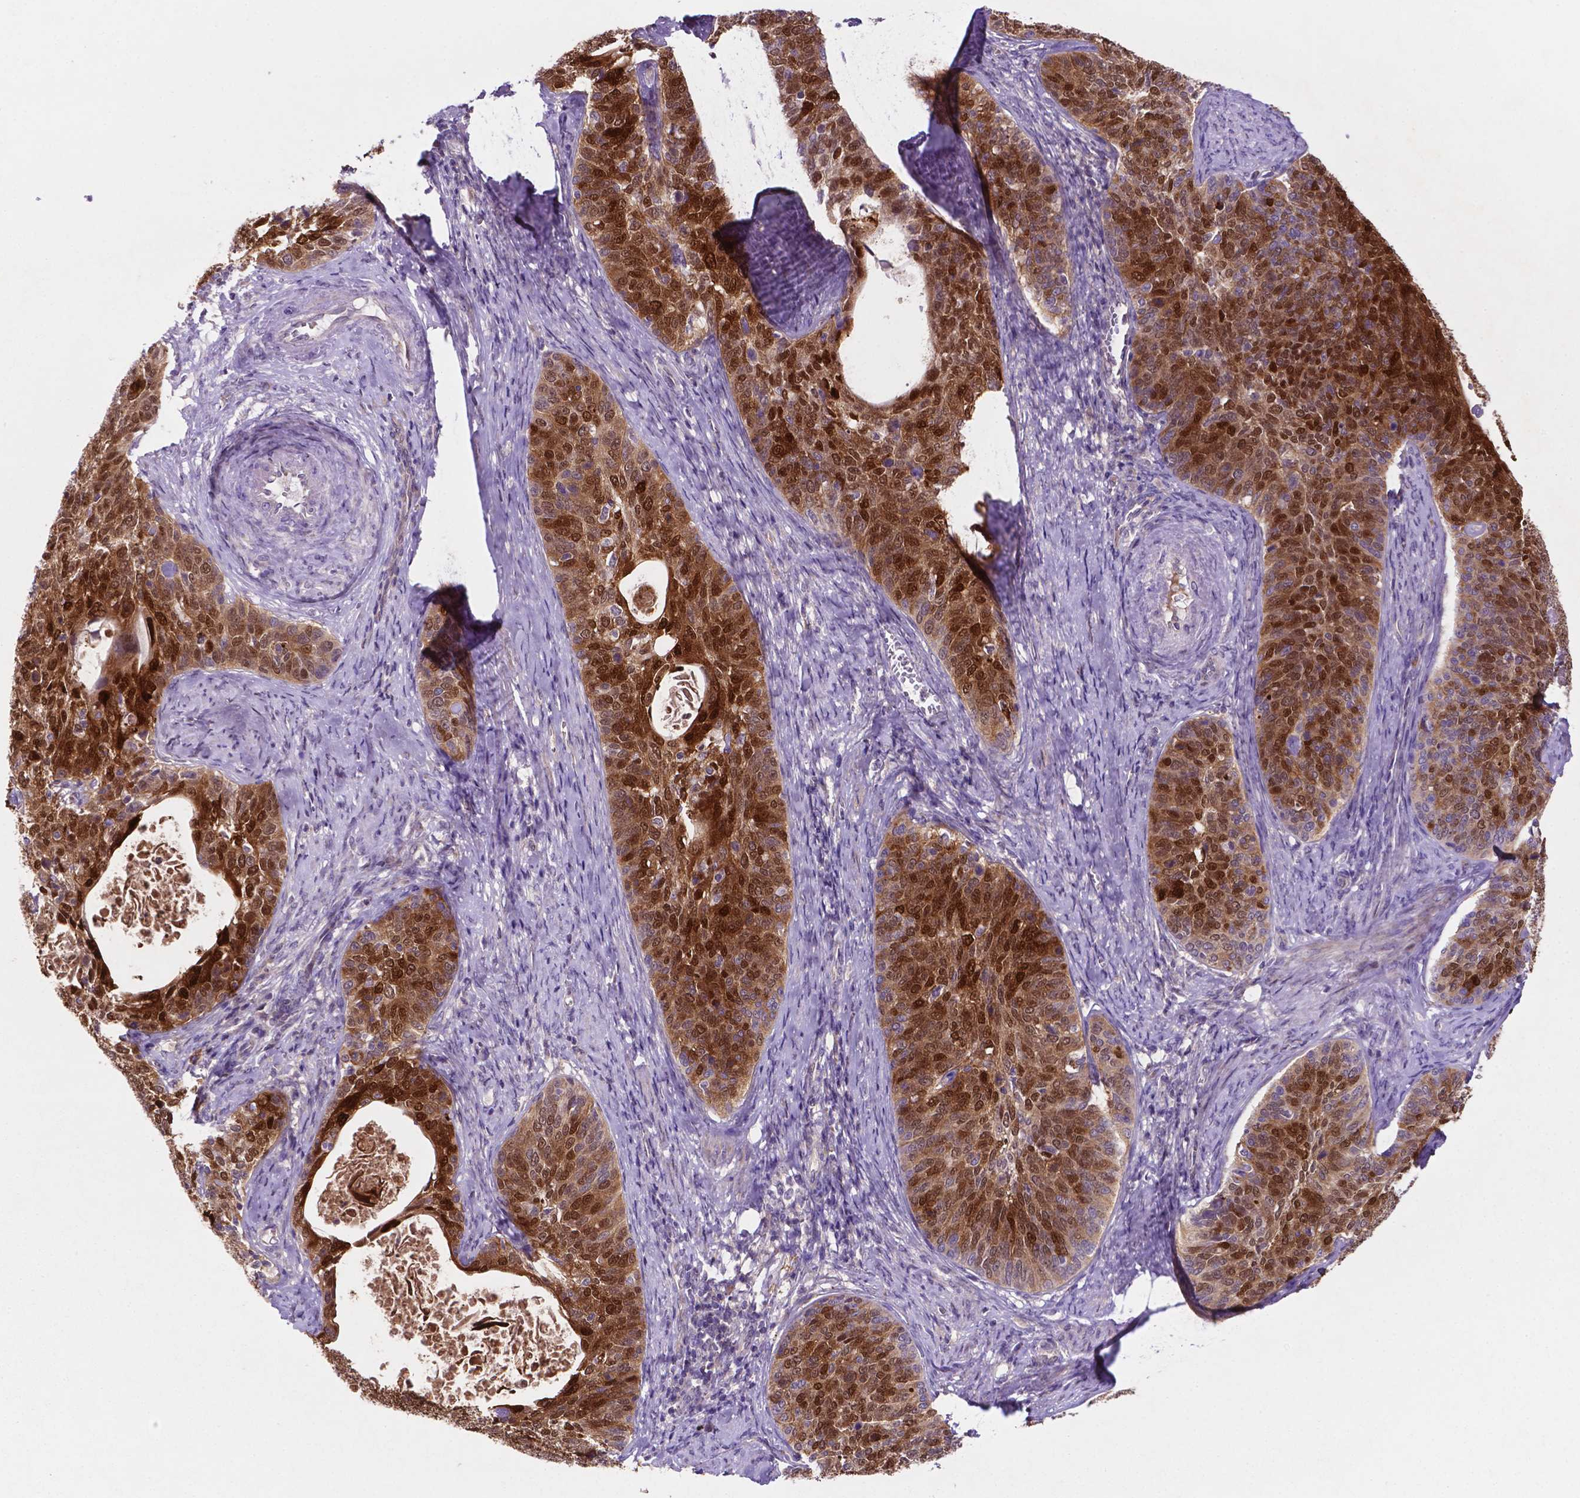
{"staining": {"intensity": "strong", "quantity": ">75%", "location": "cytoplasmic/membranous,nuclear"}, "tissue": "cervical cancer", "cell_type": "Tumor cells", "image_type": "cancer", "snomed": [{"axis": "morphology", "description": "Squamous cell carcinoma, NOS"}, {"axis": "topography", "description": "Cervix"}], "caption": "Cervical cancer was stained to show a protein in brown. There is high levels of strong cytoplasmic/membranous and nuclear staining in about >75% of tumor cells.", "gene": "TM4SF20", "patient": {"sex": "female", "age": 69}}